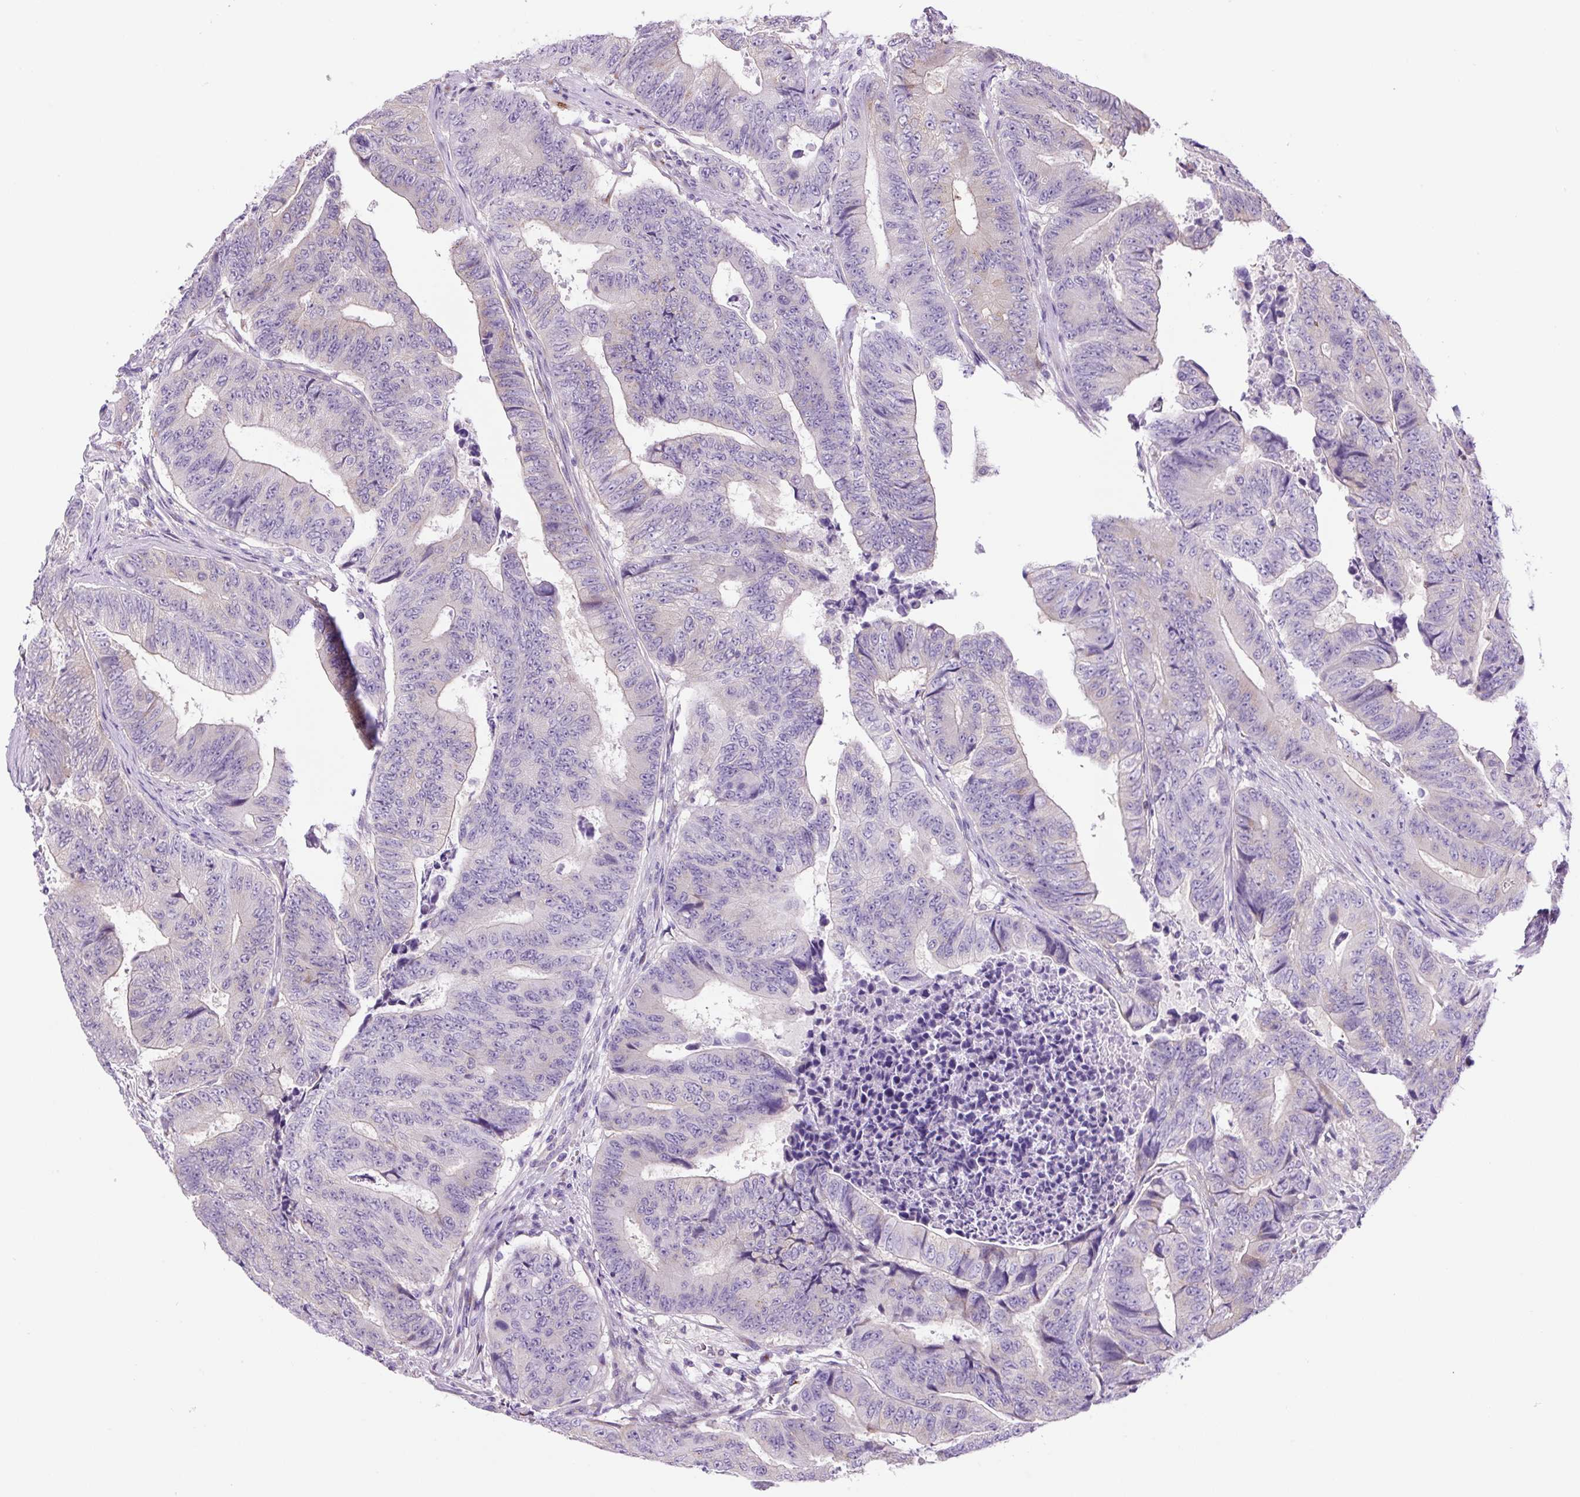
{"staining": {"intensity": "negative", "quantity": "none", "location": "none"}, "tissue": "colorectal cancer", "cell_type": "Tumor cells", "image_type": "cancer", "snomed": [{"axis": "morphology", "description": "Adenocarcinoma, NOS"}, {"axis": "topography", "description": "Colon"}], "caption": "IHC micrograph of neoplastic tissue: colorectal cancer (adenocarcinoma) stained with DAB (3,3'-diaminobenzidine) shows no significant protein positivity in tumor cells.", "gene": "GORASP1", "patient": {"sex": "female", "age": 48}}